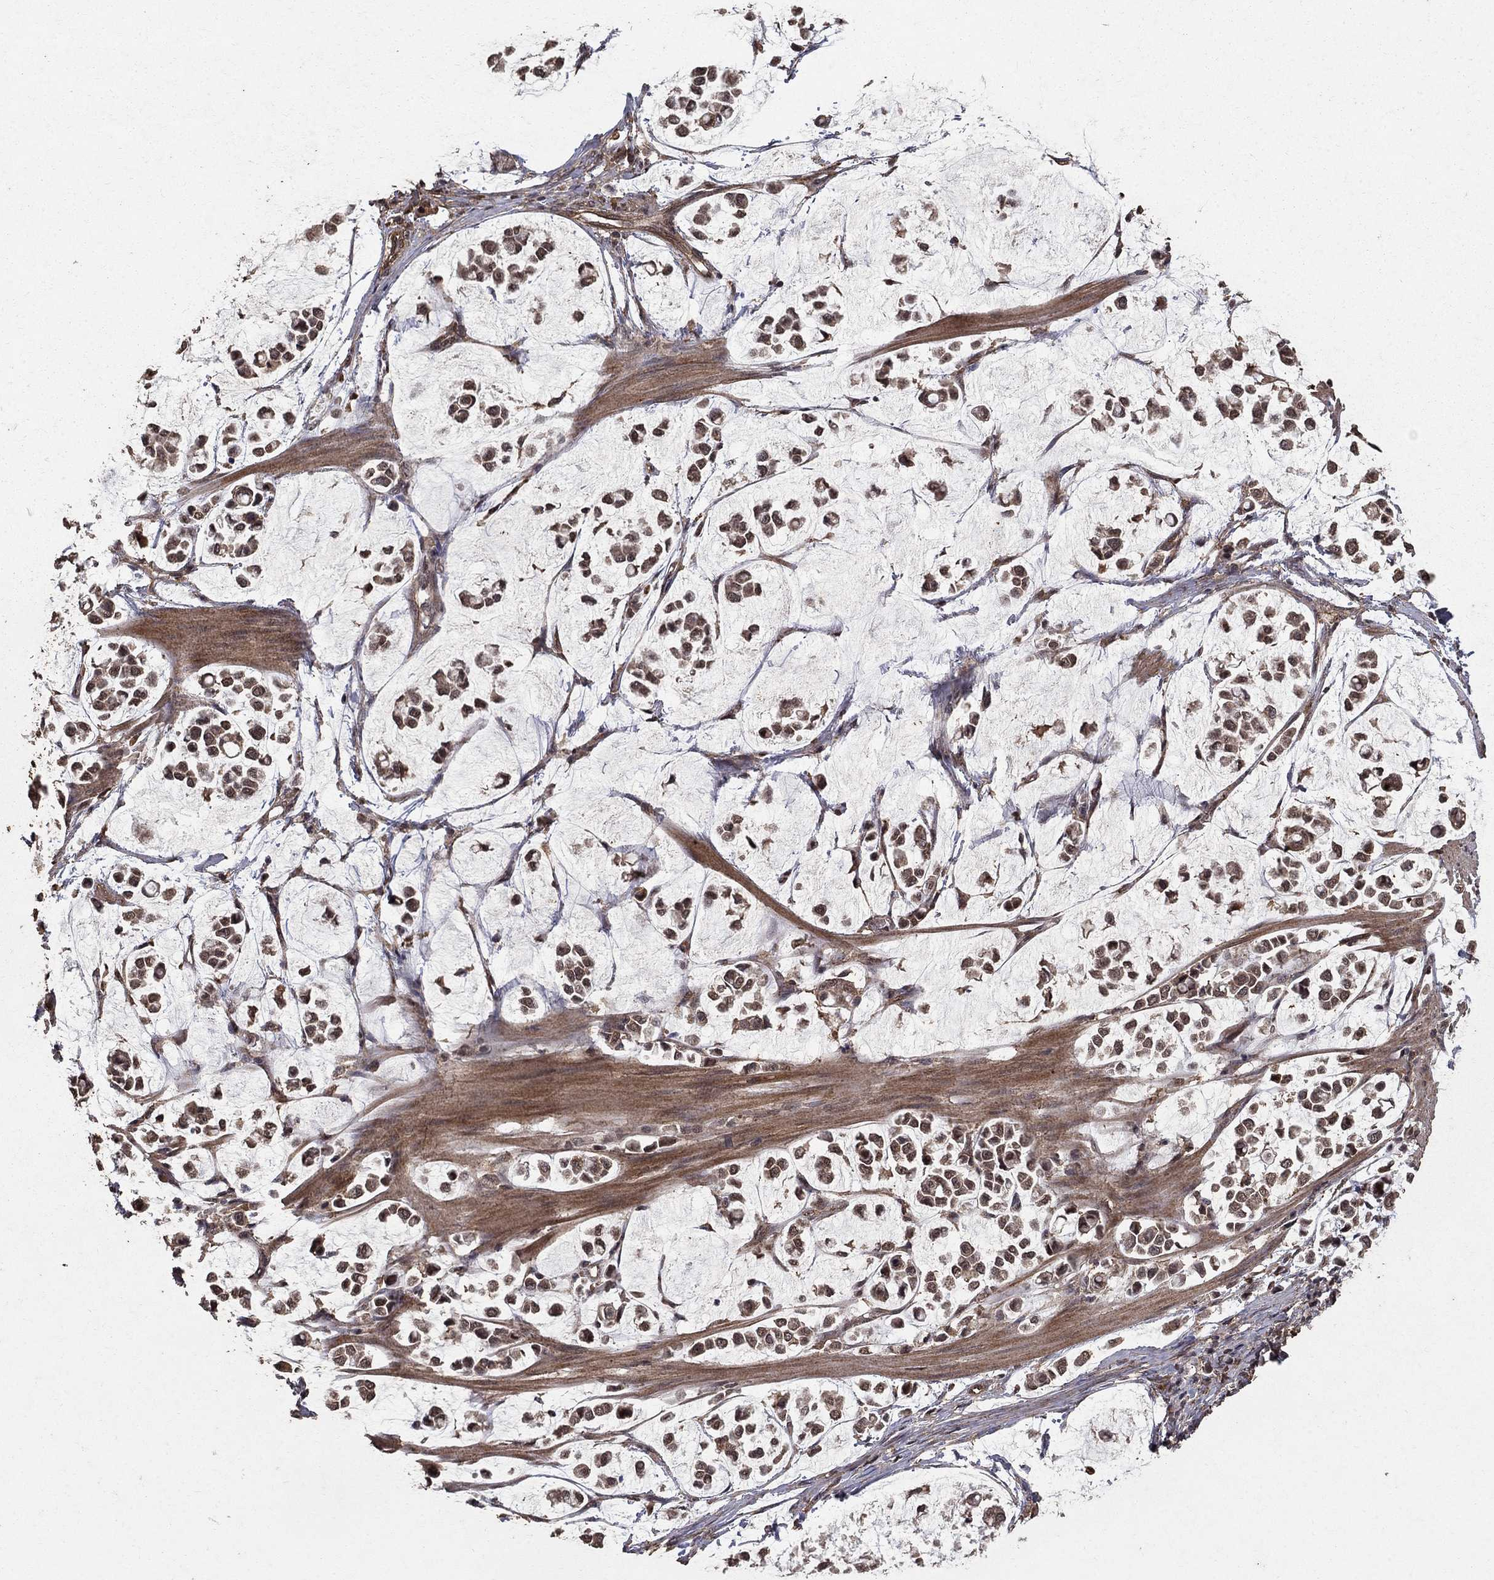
{"staining": {"intensity": "moderate", "quantity": "25%-75%", "location": "cytoplasmic/membranous,nuclear"}, "tissue": "stomach cancer", "cell_type": "Tumor cells", "image_type": "cancer", "snomed": [{"axis": "morphology", "description": "Adenocarcinoma, NOS"}, {"axis": "topography", "description": "Stomach"}], "caption": "Brown immunohistochemical staining in human adenocarcinoma (stomach) displays moderate cytoplasmic/membranous and nuclear positivity in about 25%-75% of tumor cells. Nuclei are stained in blue.", "gene": "PRDM1", "patient": {"sex": "male", "age": 82}}